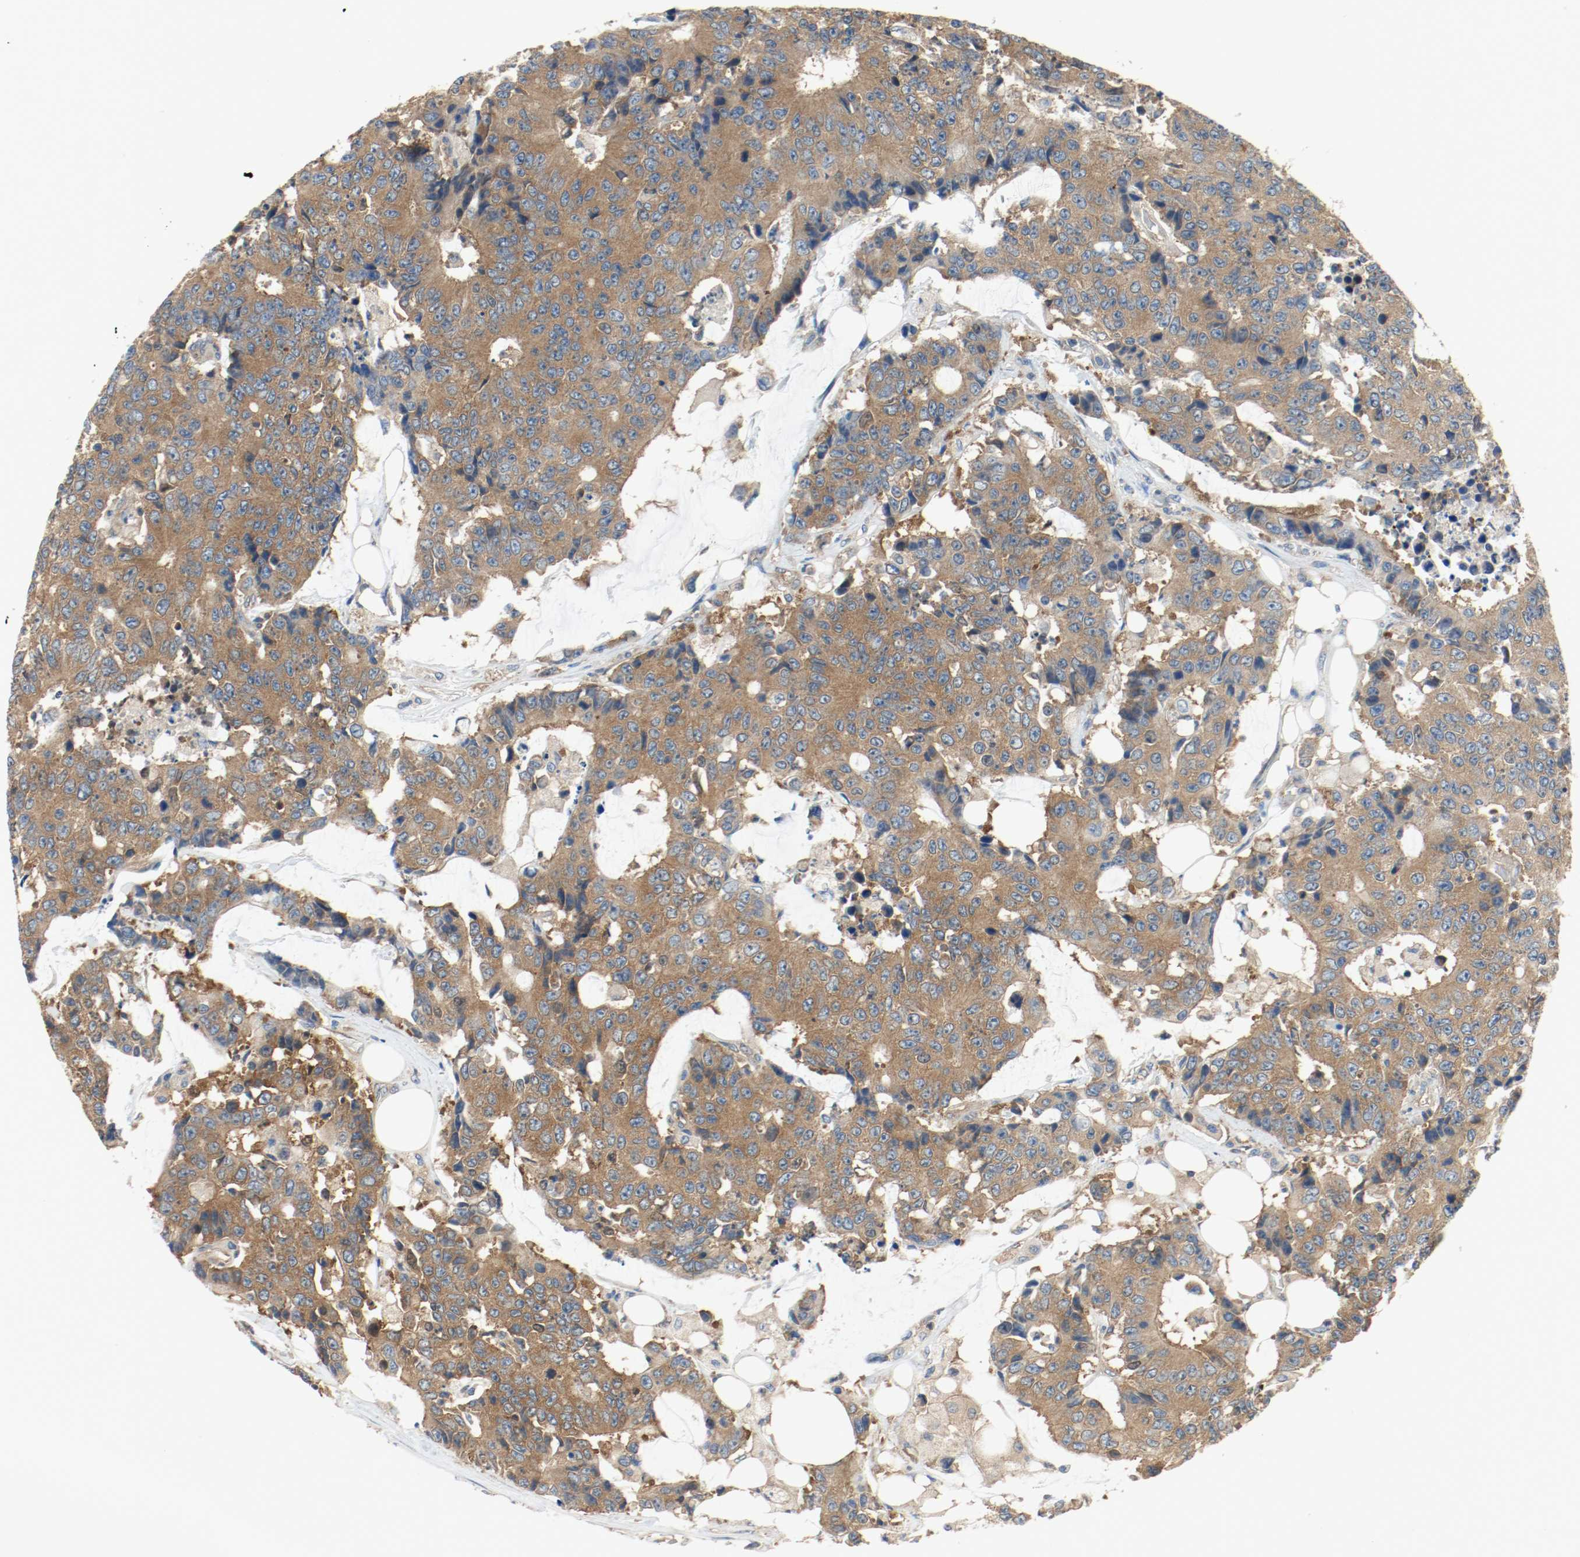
{"staining": {"intensity": "moderate", "quantity": ">75%", "location": "cytoplasmic/membranous"}, "tissue": "colorectal cancer", "cell_type": "Tumor cells", "image_type": "cancer", "snomed": [{"axis": "morphology", "description": "Adenocarcinoma, NOS"}, {"axis": "topography", "description": "Colon"}], "caption": "Immunohistochemical staining of colorectal cancer (adenocarcinoma) shows medium levels of moderate cytoplasmic/membranous protein staining in about >75% of tumor cells. The protein is shown in brown color, while the nuclei are stained blue.", "gene": "HGS", "patient": {"sex": "female", "age": 86}}